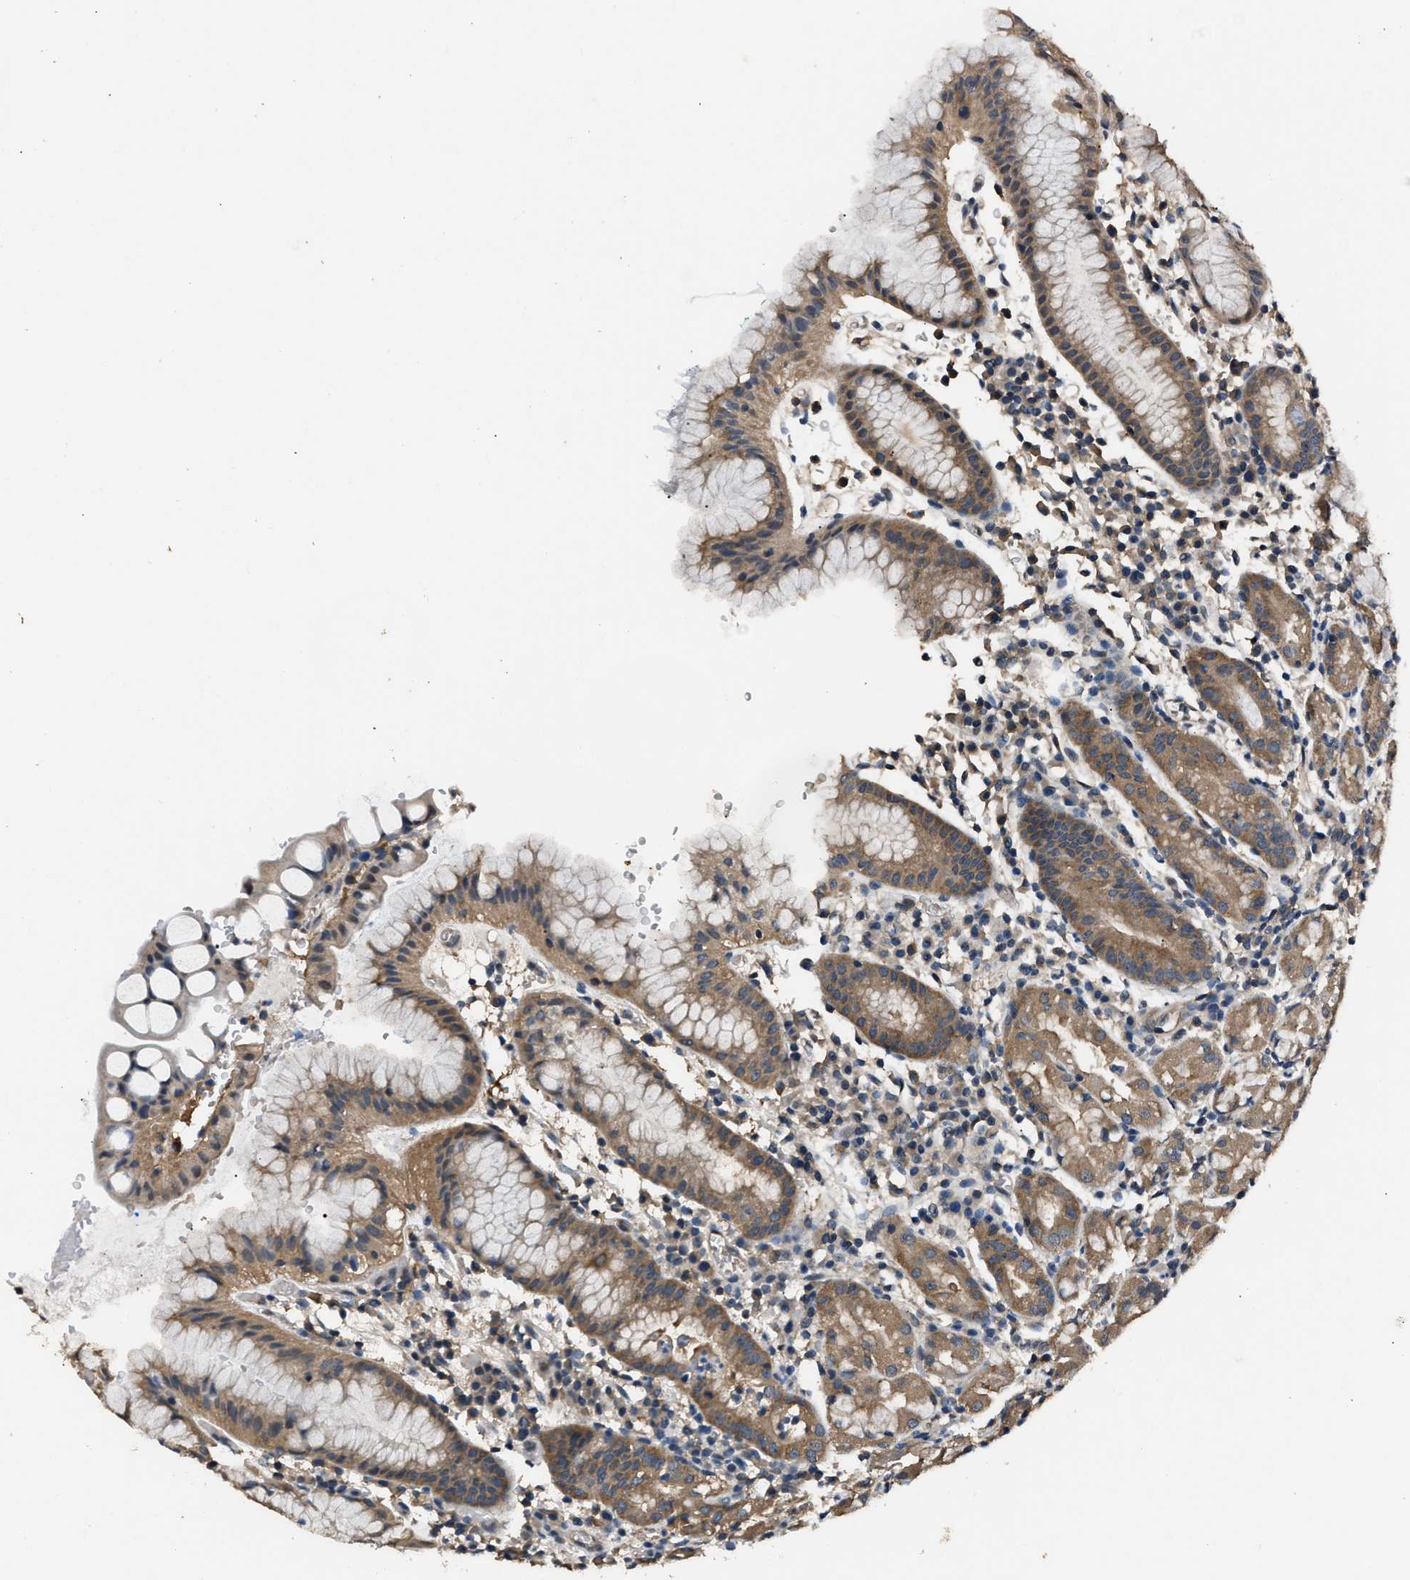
{"staining": {"intensity": "moderate", "quantity": "25%-75%", "location": "cytoplasmic/membranous"}, "tissue": "stomach", "cell_type": "Glandular cells", "image_type": "normal", "snomed": [{"axis": "morphology", "description": "Normal tissue, NOS"}, {"axis": "topography", "description": "Stomach"}, {"axis": "topography", "description": "Stomach, lower"}], "caption": "Glandular cells show medium levels of moderate cytoplasmic/membranous positivity in about 25%-75% of cells in unremarkable stomach.", "gene": "ABCC9", "patient": {"sex": "female", "age": 75}}